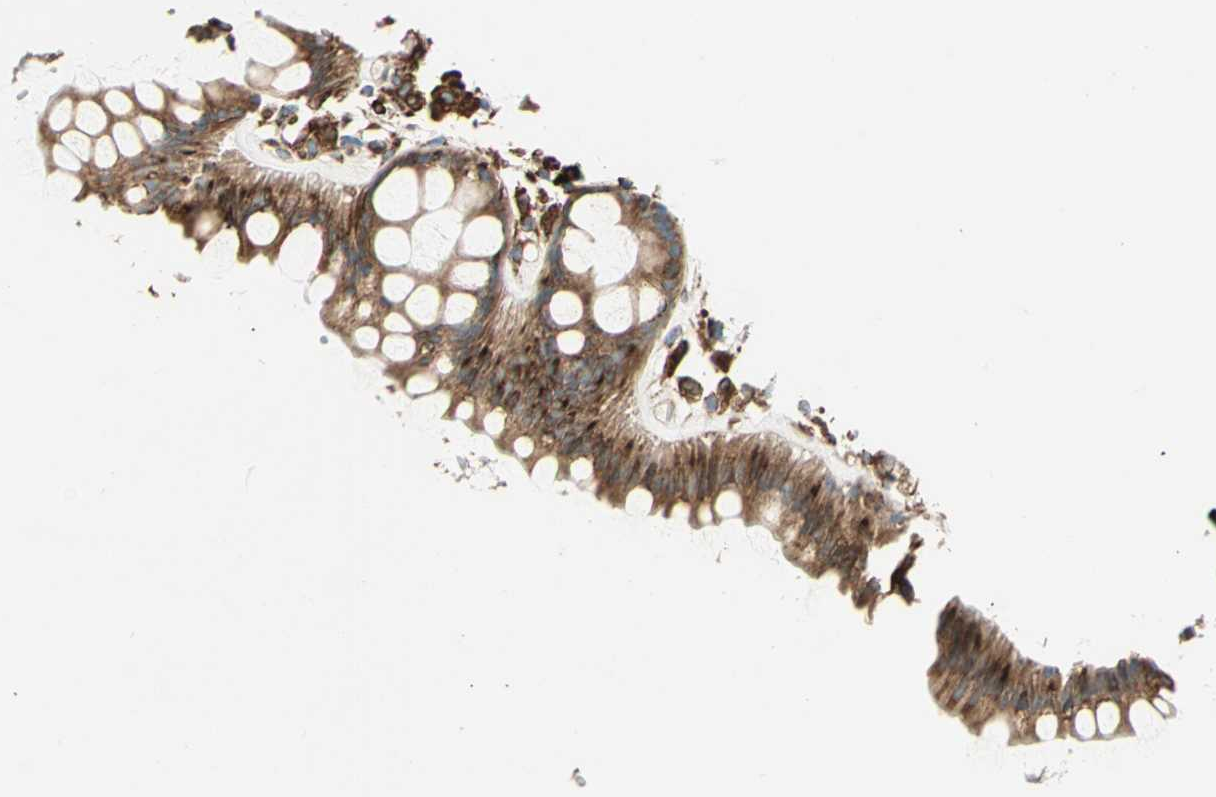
{"staining": {"intensity": "moderate", "quantity": ">75%", "location": "cytoplasmic/membranous"}, "tissue": "rectum", "cell_type": "Glandular cells", "image_type": "normal", "snomed": [{"axis": "morphology", "description": "Normal tissue, NOS"}, {"axis": "topography", "description": "Rectum"}], "caption": "Rectum stained for a protein (brown) reveals moderate cytoplasmic/membranous positive positivity in about >75% of glandular cells.", "gene": "PDIA4", "patient": {"sex": "female", "age": 66}}